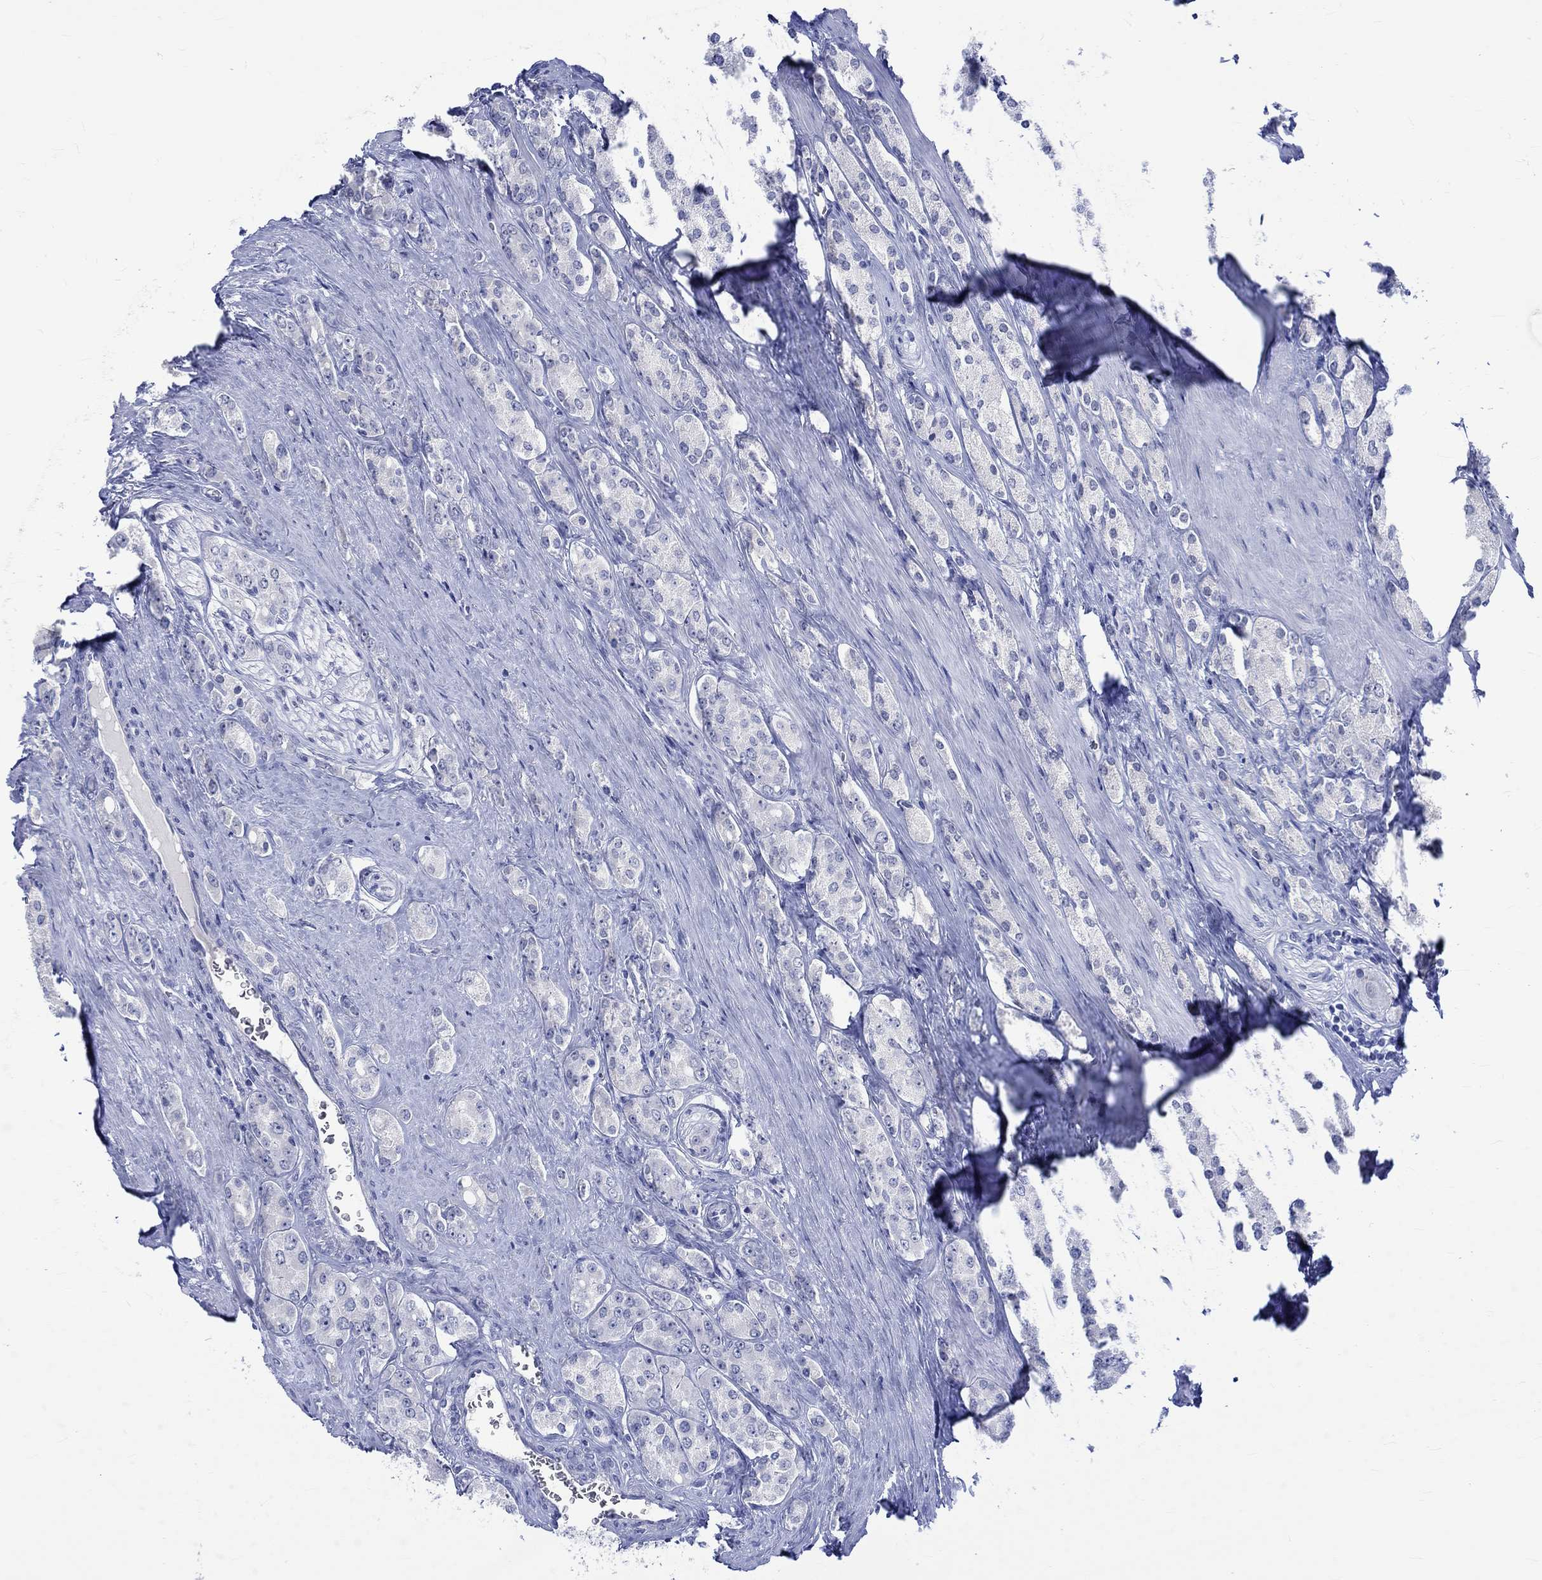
{"staining": {"intensity": "negative", "quantity": "none", "location": "none"}, "tissue": "prostate cancer", "cell_type": "Tumor cells", "image_type": "cancer", "snomed": [{"axis": "morphology", "description": "Adenocarcinoma, NOS"}, {"axis": "topography", "description": "Prostate"}], "caption": "The photomicrograph reveals no staining of tumor cells in prostate adenocarcinoma.", "gene": "KLHL33", "patient": {"sex": "male", "age": 67}}